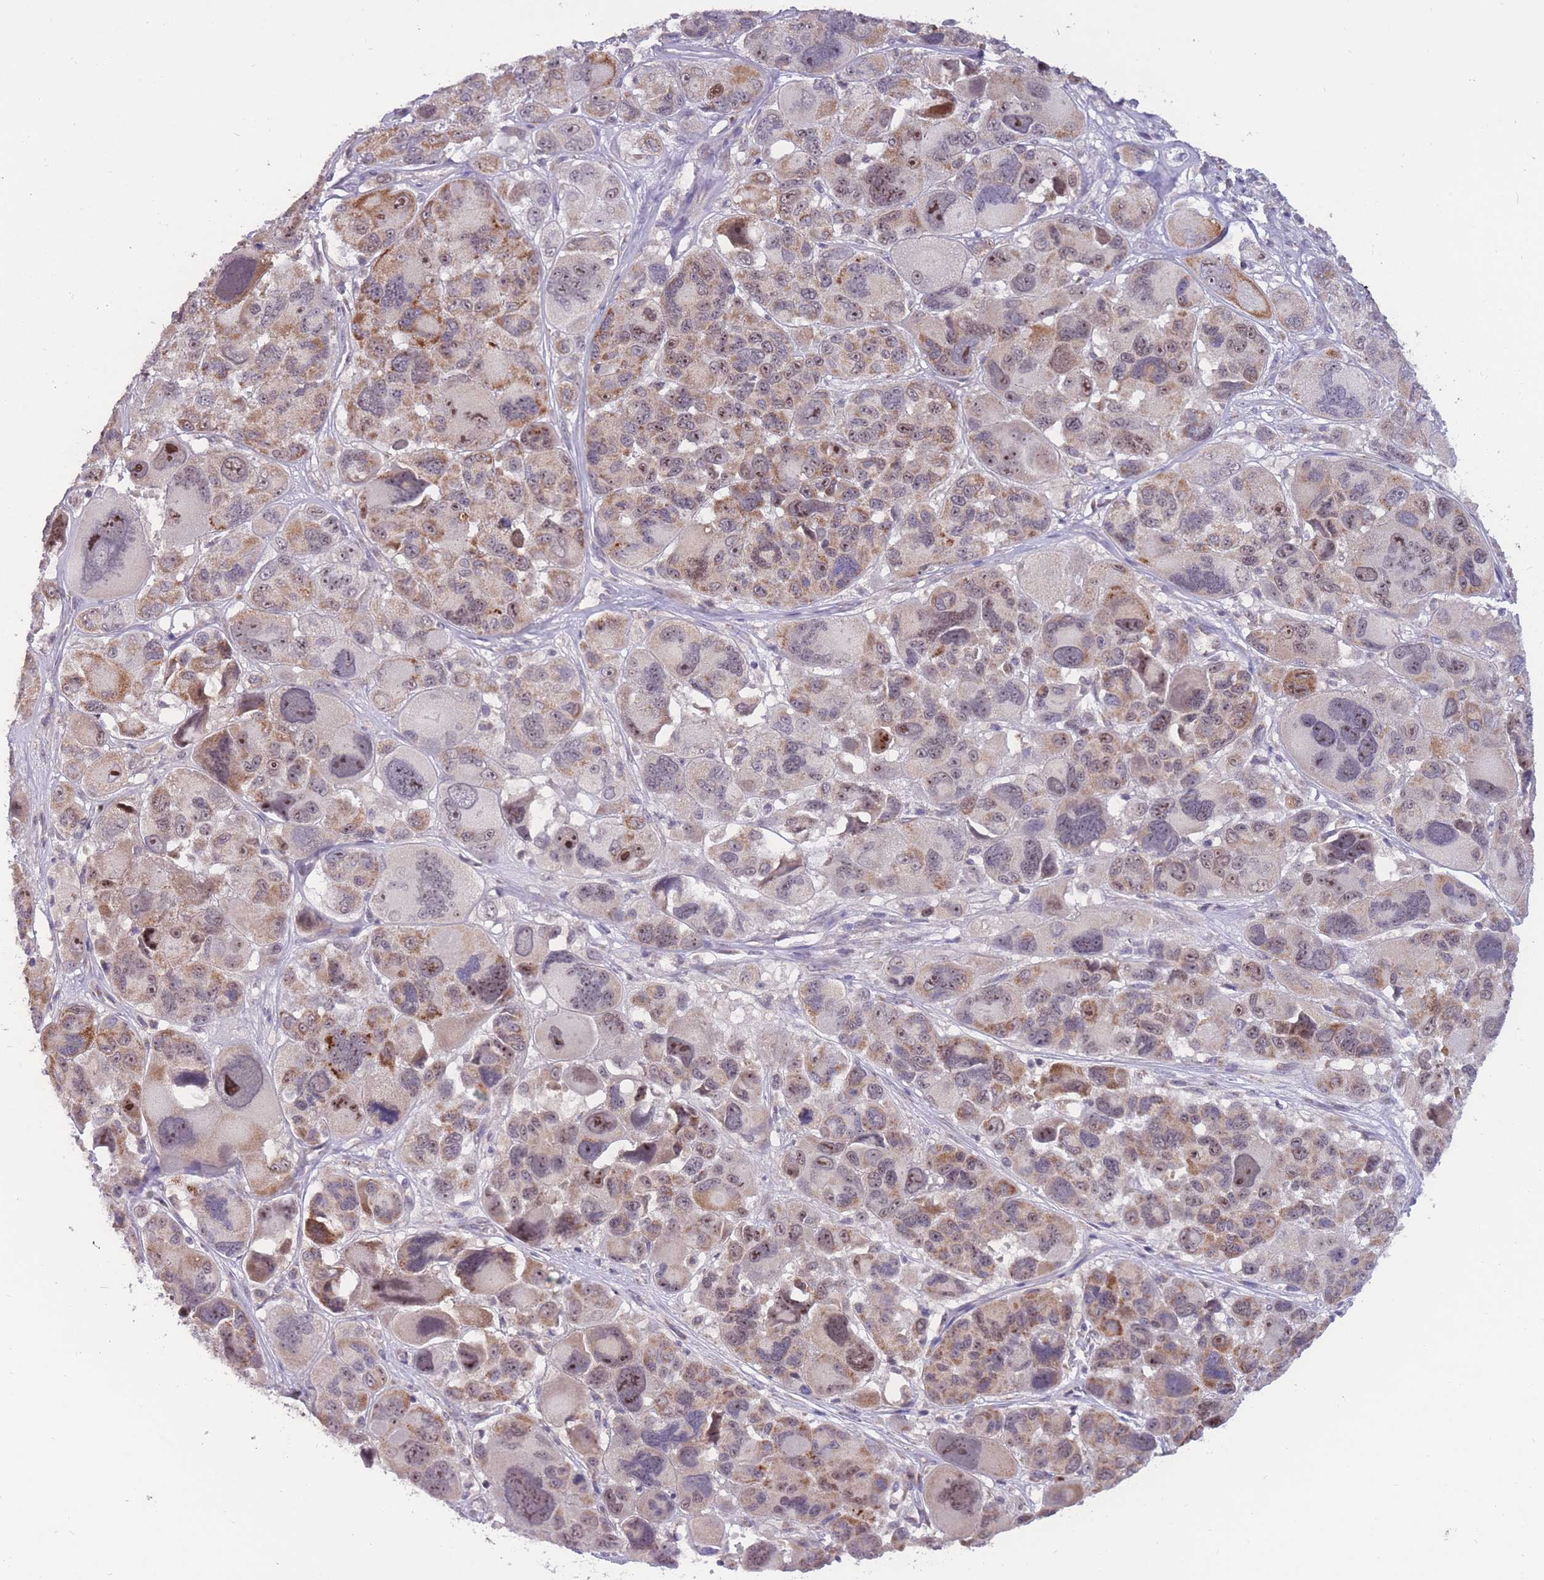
{"staining": {"intensity": "moderate", "quantity": "25%-75%", "location": "cytoplasmic/membranous,nuclear"}, "tissue": "melanoma", "cell_type": "Tumor cells", "image_type": "cancer", "snomed": [{"axis": "morphology", "description": "Malignant melanoma, NOS"}, {"axis": "topography", "description": "Skin"}], "caption": "IHC photomicrograph of neoplastic tissue: melanoma stained using IHC demonstrates medium levels of moderate protein expression localized specifically in the cytoplasmic/membranous and nuclear of tumor cells, appearing as a cytoplasmic/membranous and nuclear brown color.", "gene": "MCIDAS", "patient": {"sex": "female", "age": 66}}